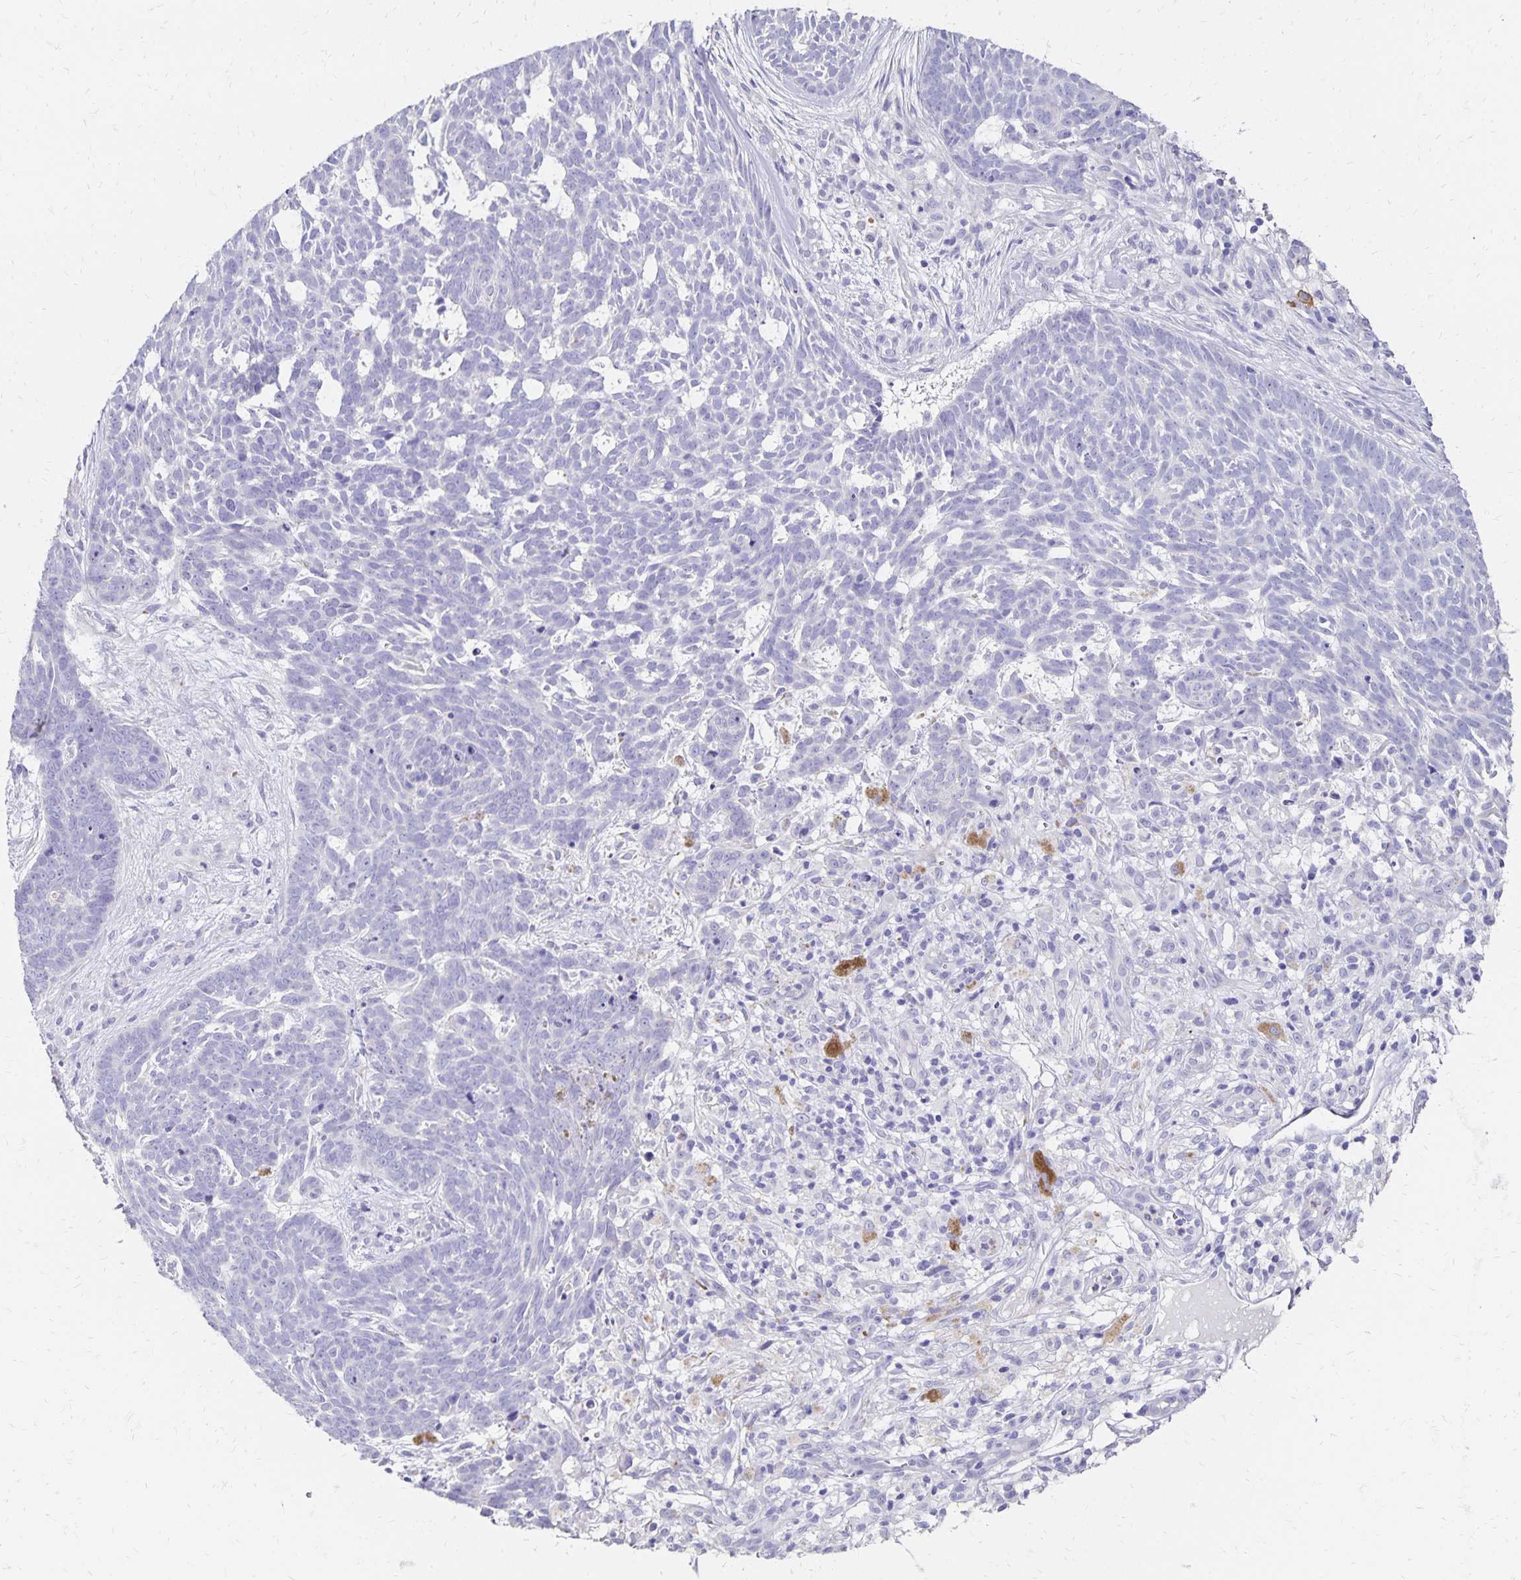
{"staining": {"intensity": "negative", "quantity": "none", "location": "none"}, "tissue": "skin cancer", "cell_type": "Tumor cells", "image_type": "cancer", "snomed": [{"axis": "morphology", "description": "Basal cell carcinoma"}, {"axis": "topography", "description": "Skin"}], "caption": "This is an IHC micrograph of human skin cancer. There is no staining in tumor cells.", "gene": "DYNLT4", "patient": {"sex": "female", "age": 78}}